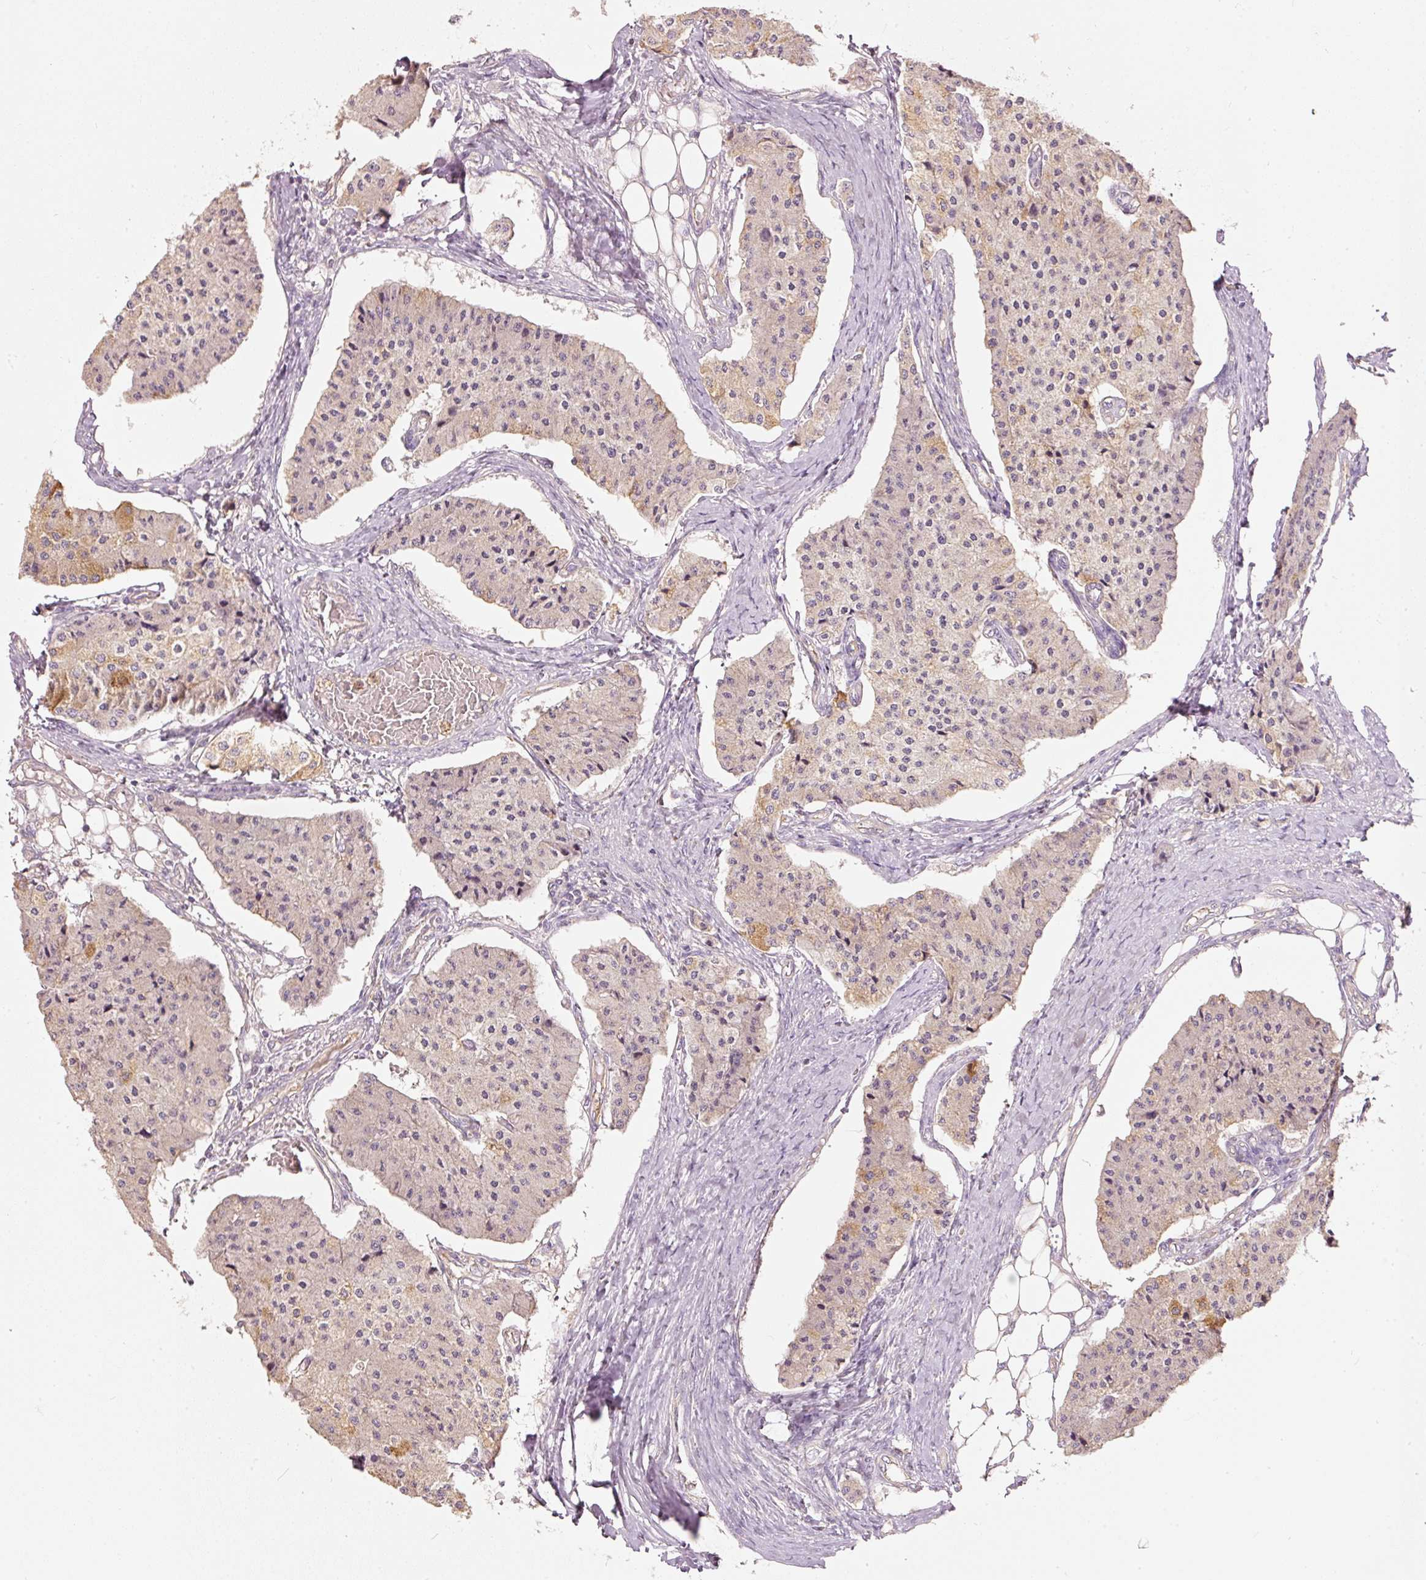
{"staining": {"intensity": "moderate", "quantity": "<25%", "location": "cytoplasmic/membranous"}, "tissue": "carcinoid", "cell_type": "Tumor cells", "image_type": "cancer", "snomed": [{"axis": "morphology", "description": "Carcinoid, malignant, NOS"}, {"axis": "topography", "description": "Colon"}], "caption": "Malignant carcinoid was stained to show a protein in brown. There is low levels of moderate cytoplasmic/membranous expression in approximately <25% of tumor cells. The protein is stained brown, and the nuclei are stained in blue (DAB IHC with brightfield microscopy, high magnification).", "gene": "PSENEN", "patient": {"sex": "female", "age": 52}}